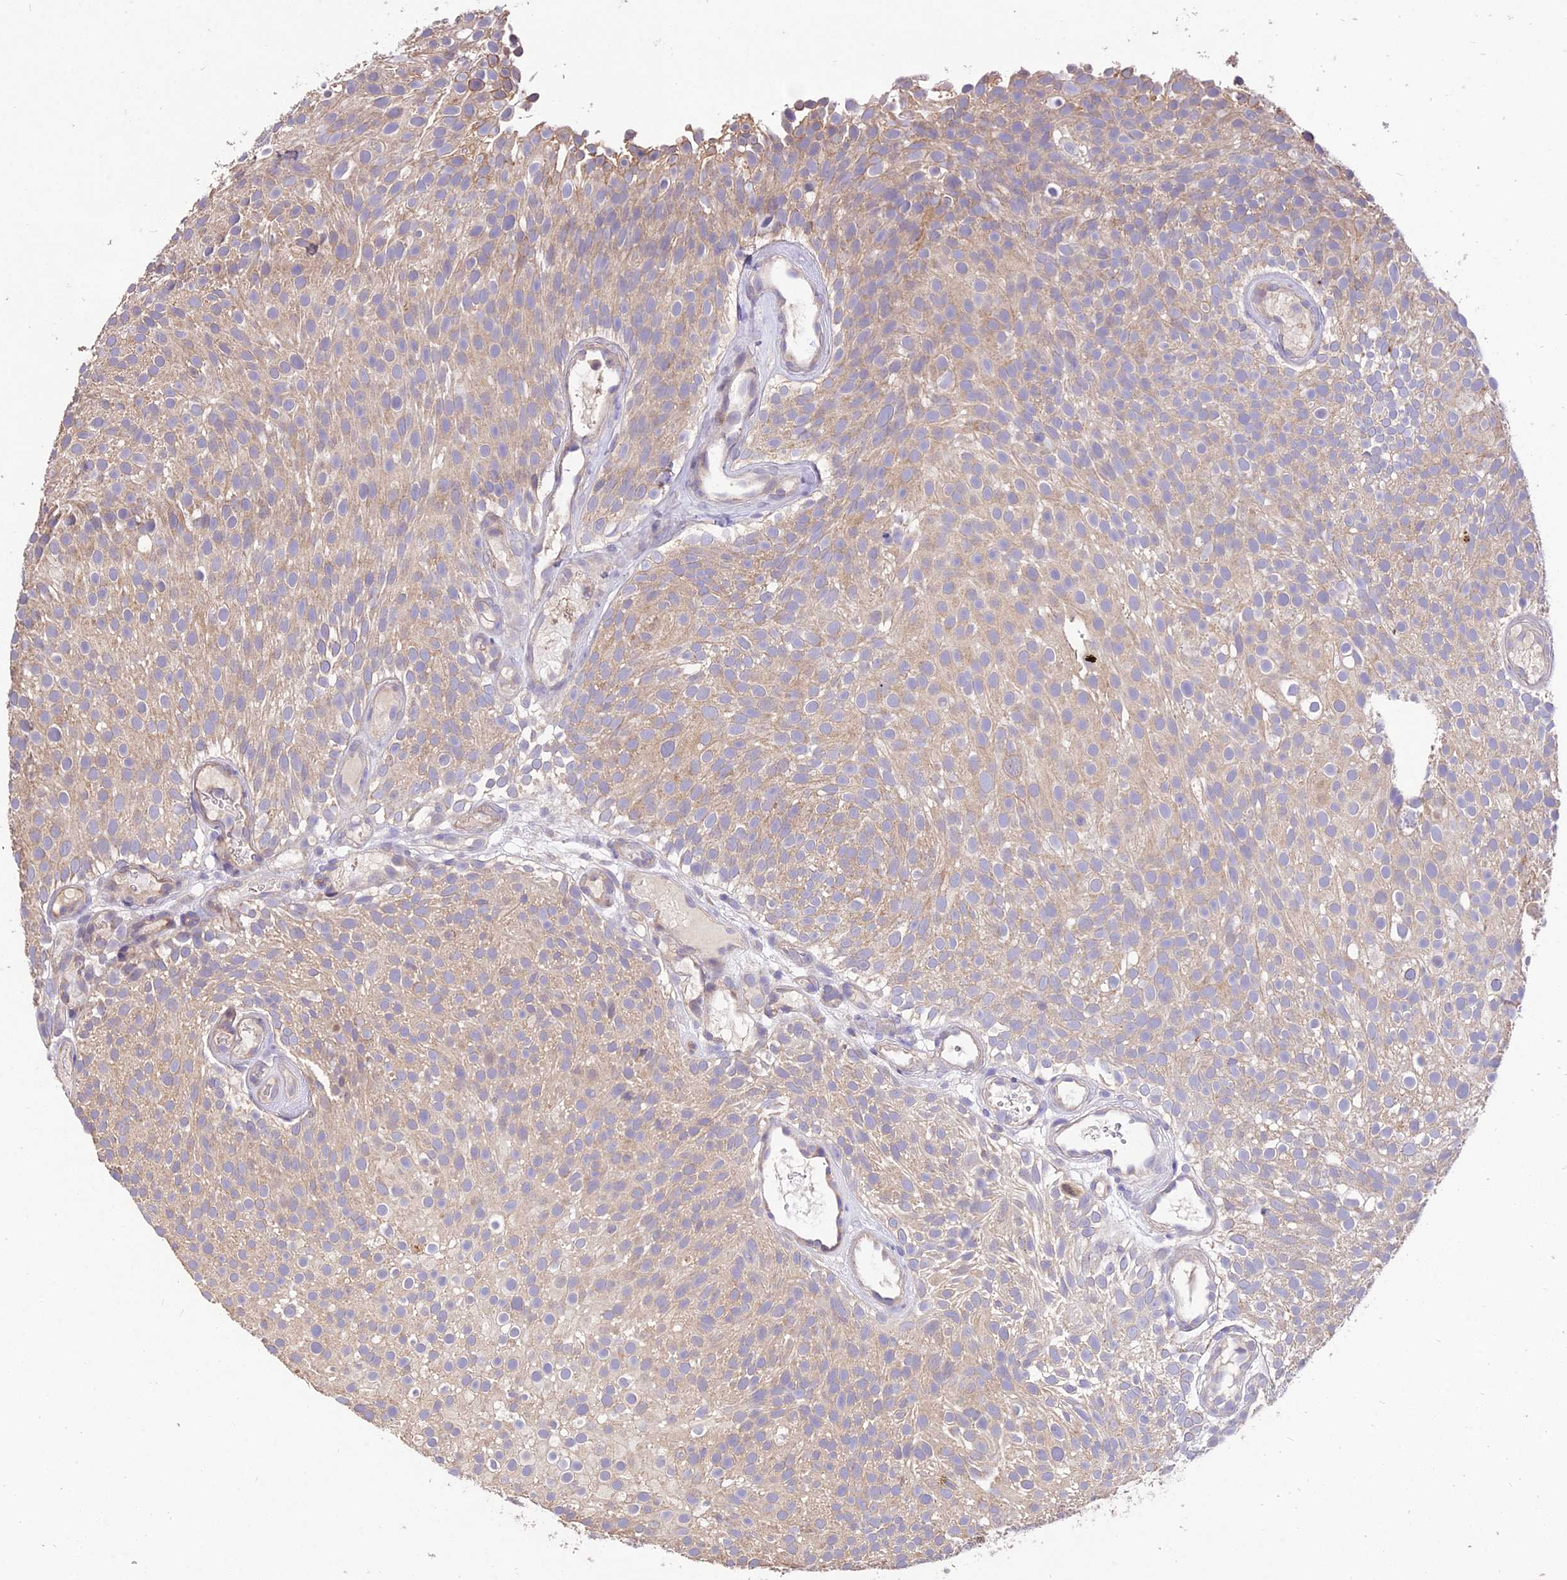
{"staining": {"intensity": "weak", "quantity": ">75%", "location": "cytoplasmic/membranous"}, "tissue": "urothelial cancer", "cell_type": "Tumor cells", "image_type": "cancer", "snomed": [{"axis": "morphology", "description": "Urothelial carcinoma, Low grade"}, {"axis": "topography", "description": "Urinary bladder"}], "caption": "The histopathology image exhibits immunohistochemical staining of urothelial cancer. There is weak cytoplasmic/membranous staining is appreciated in about >75% of tumor cells.", "gene": "SDHD", "patient": {"sex": "male", "age": 78}}